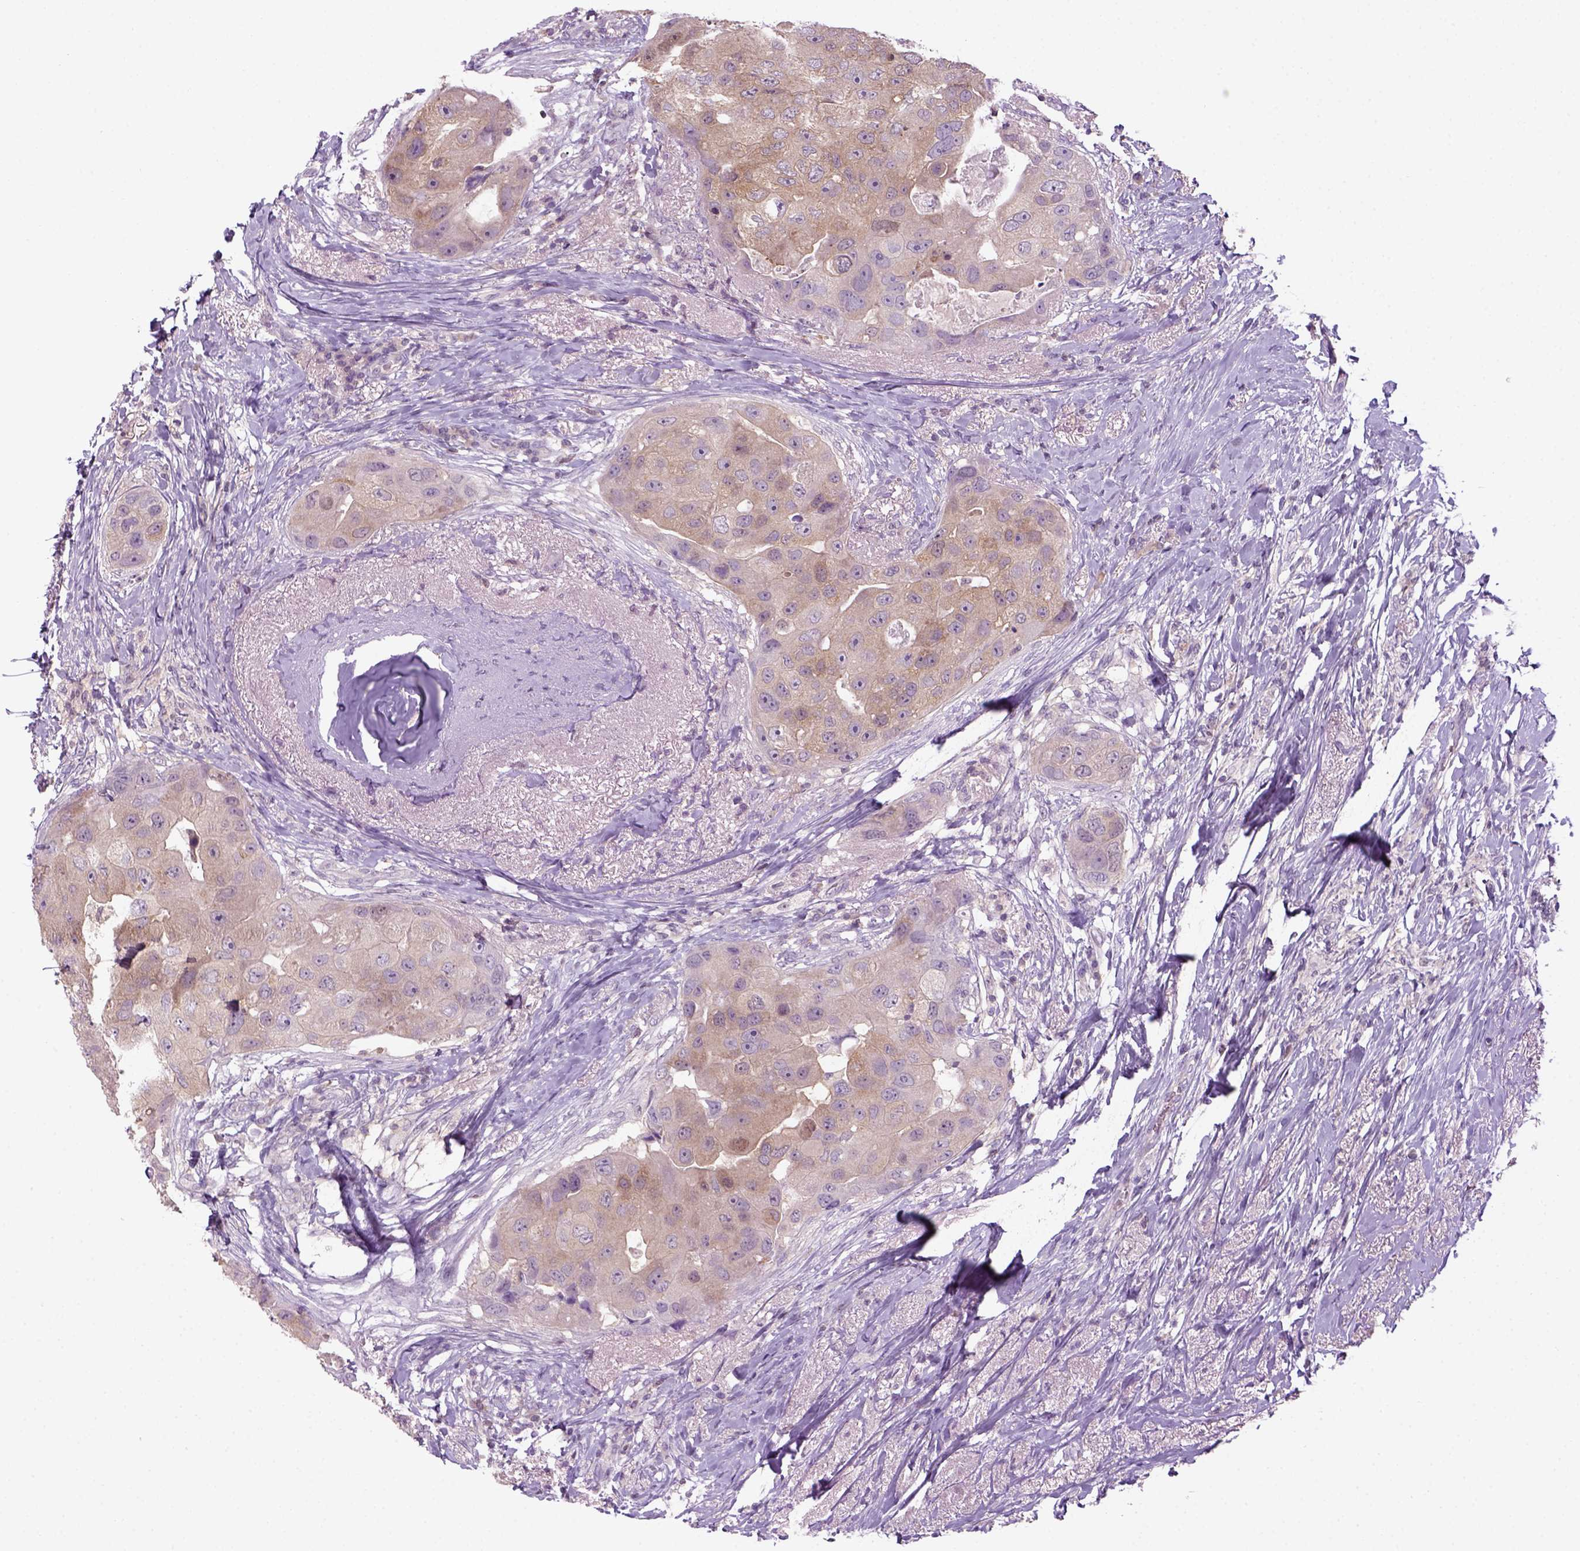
{"staining": {"intensity": "weak", "quantity": ">75%", "location": "cytoplasmic/membranous"}, "tissue": "breast cancer", "cell_type": "Tumor cells", "image_type": "cancer", "snomed": [{"axis": "morphology", "description": "Duct carcinoma"}, {"axis": "topography", "description": "Breast"}], "caption": "Invasive ductal carcinoma (breast) stained with DAB (3,3'-diaminobenzidine) immunohistochemistry displays low levels of weak cytoplasmic/membranous positivity in approximately >75% of tumor cells.", "gene": "GOT1", "patient": {"sex": "female", "age": 43}}